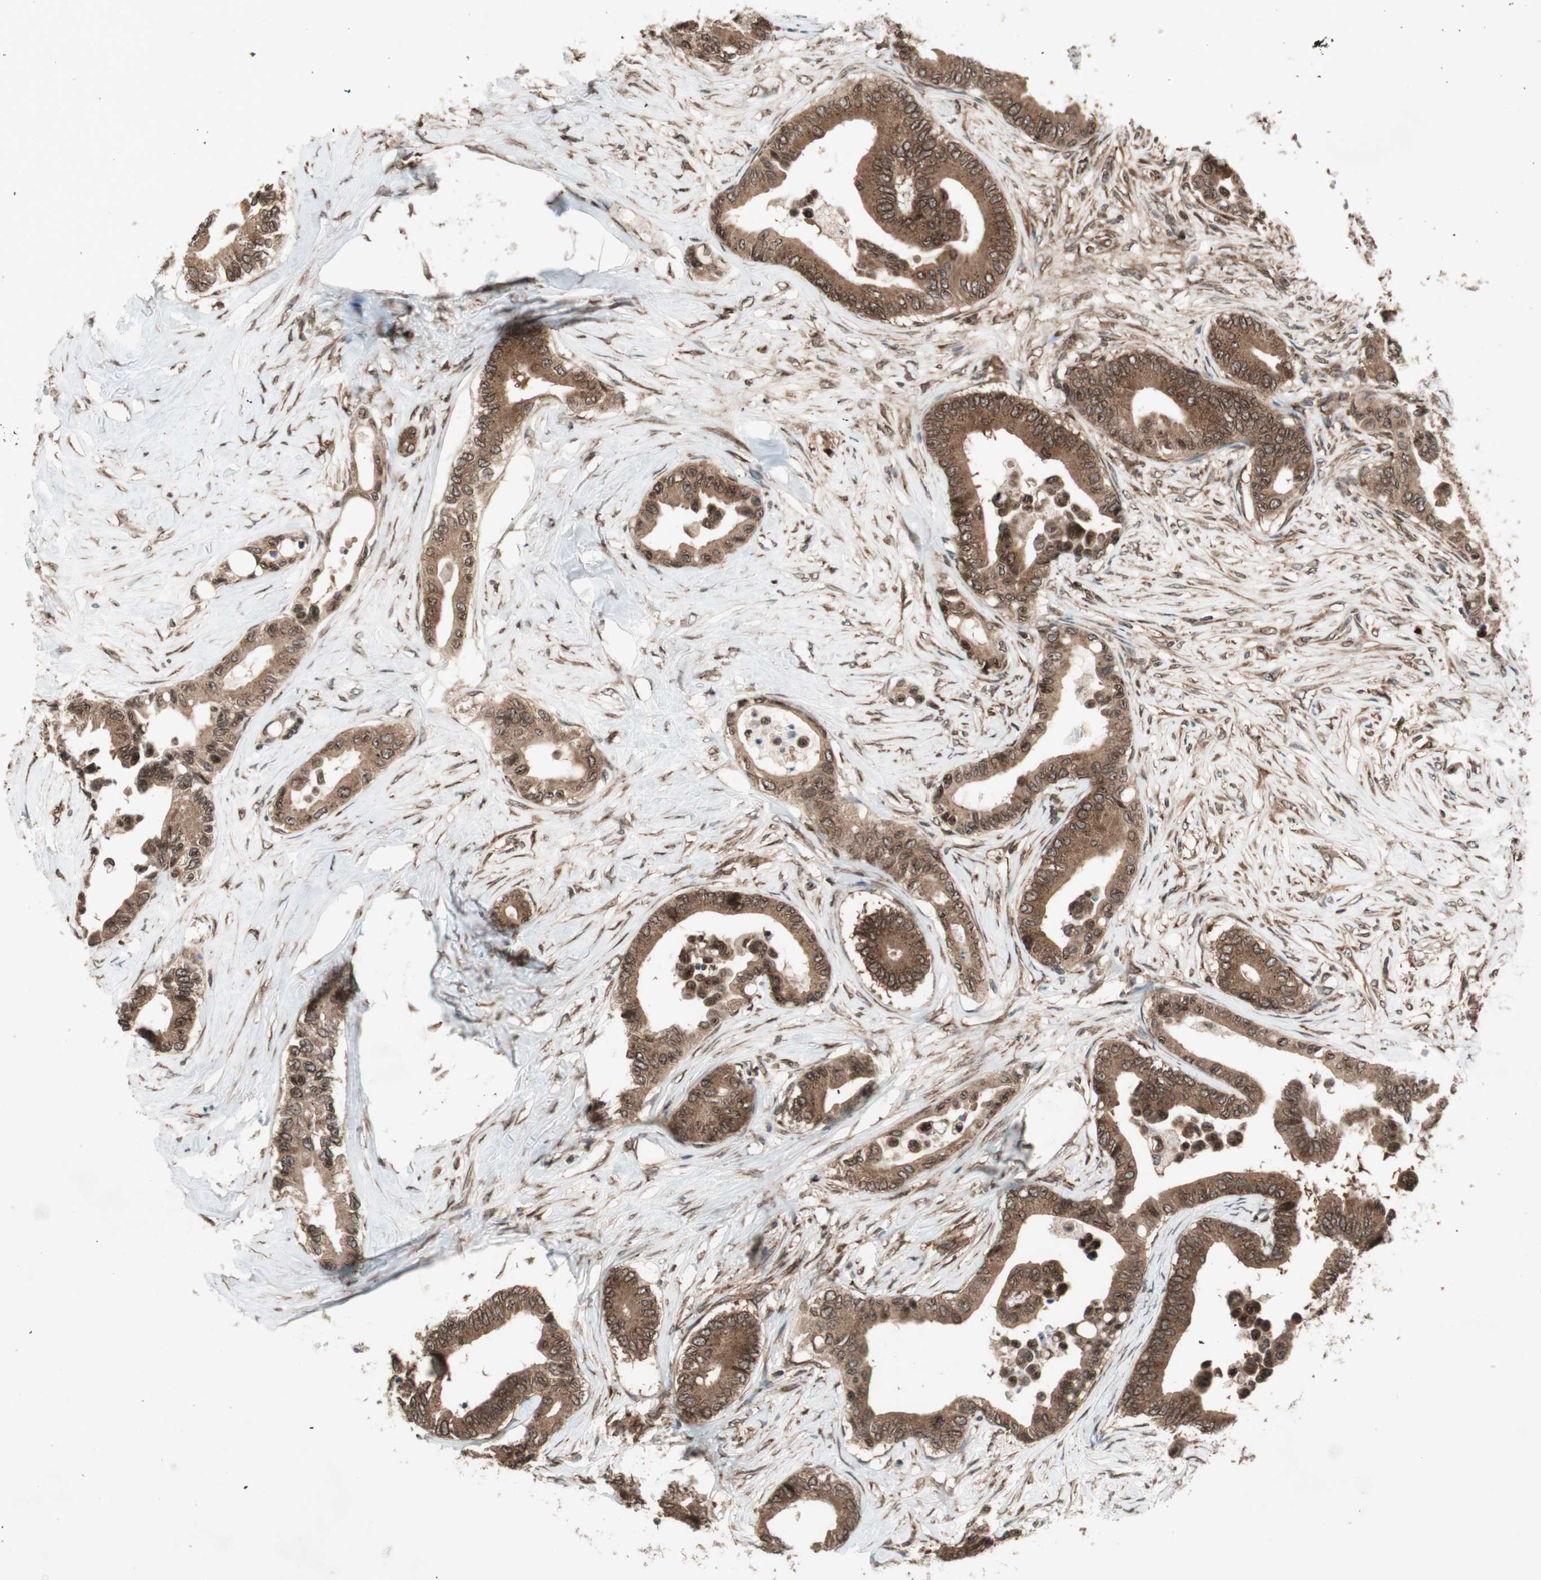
{"staining": {"intensity": "strong", "quantity": ">75%", "location": "cytoplasmic/membranous,nuclear"}, "tissue": "colorectal cancer", "cell_type": "Tumor cells", "image_type": "cancer", "snomed": [{"axis": "morphology", "description": "Normal tissue, NOS"}, {"axis": "morphology", "description": "Adenocarcinoma, NOS"}, {"axis": "topography", "description": "Colon"}], "caption": "An image of human colorectal cancer (adenocarcinoma) stained for a protein displays strong cytoplasmic/membranous and nuclear brown staining in tumor cells.", "gene": "NUP62", "patient": {"sex": "male", "age": 82}}